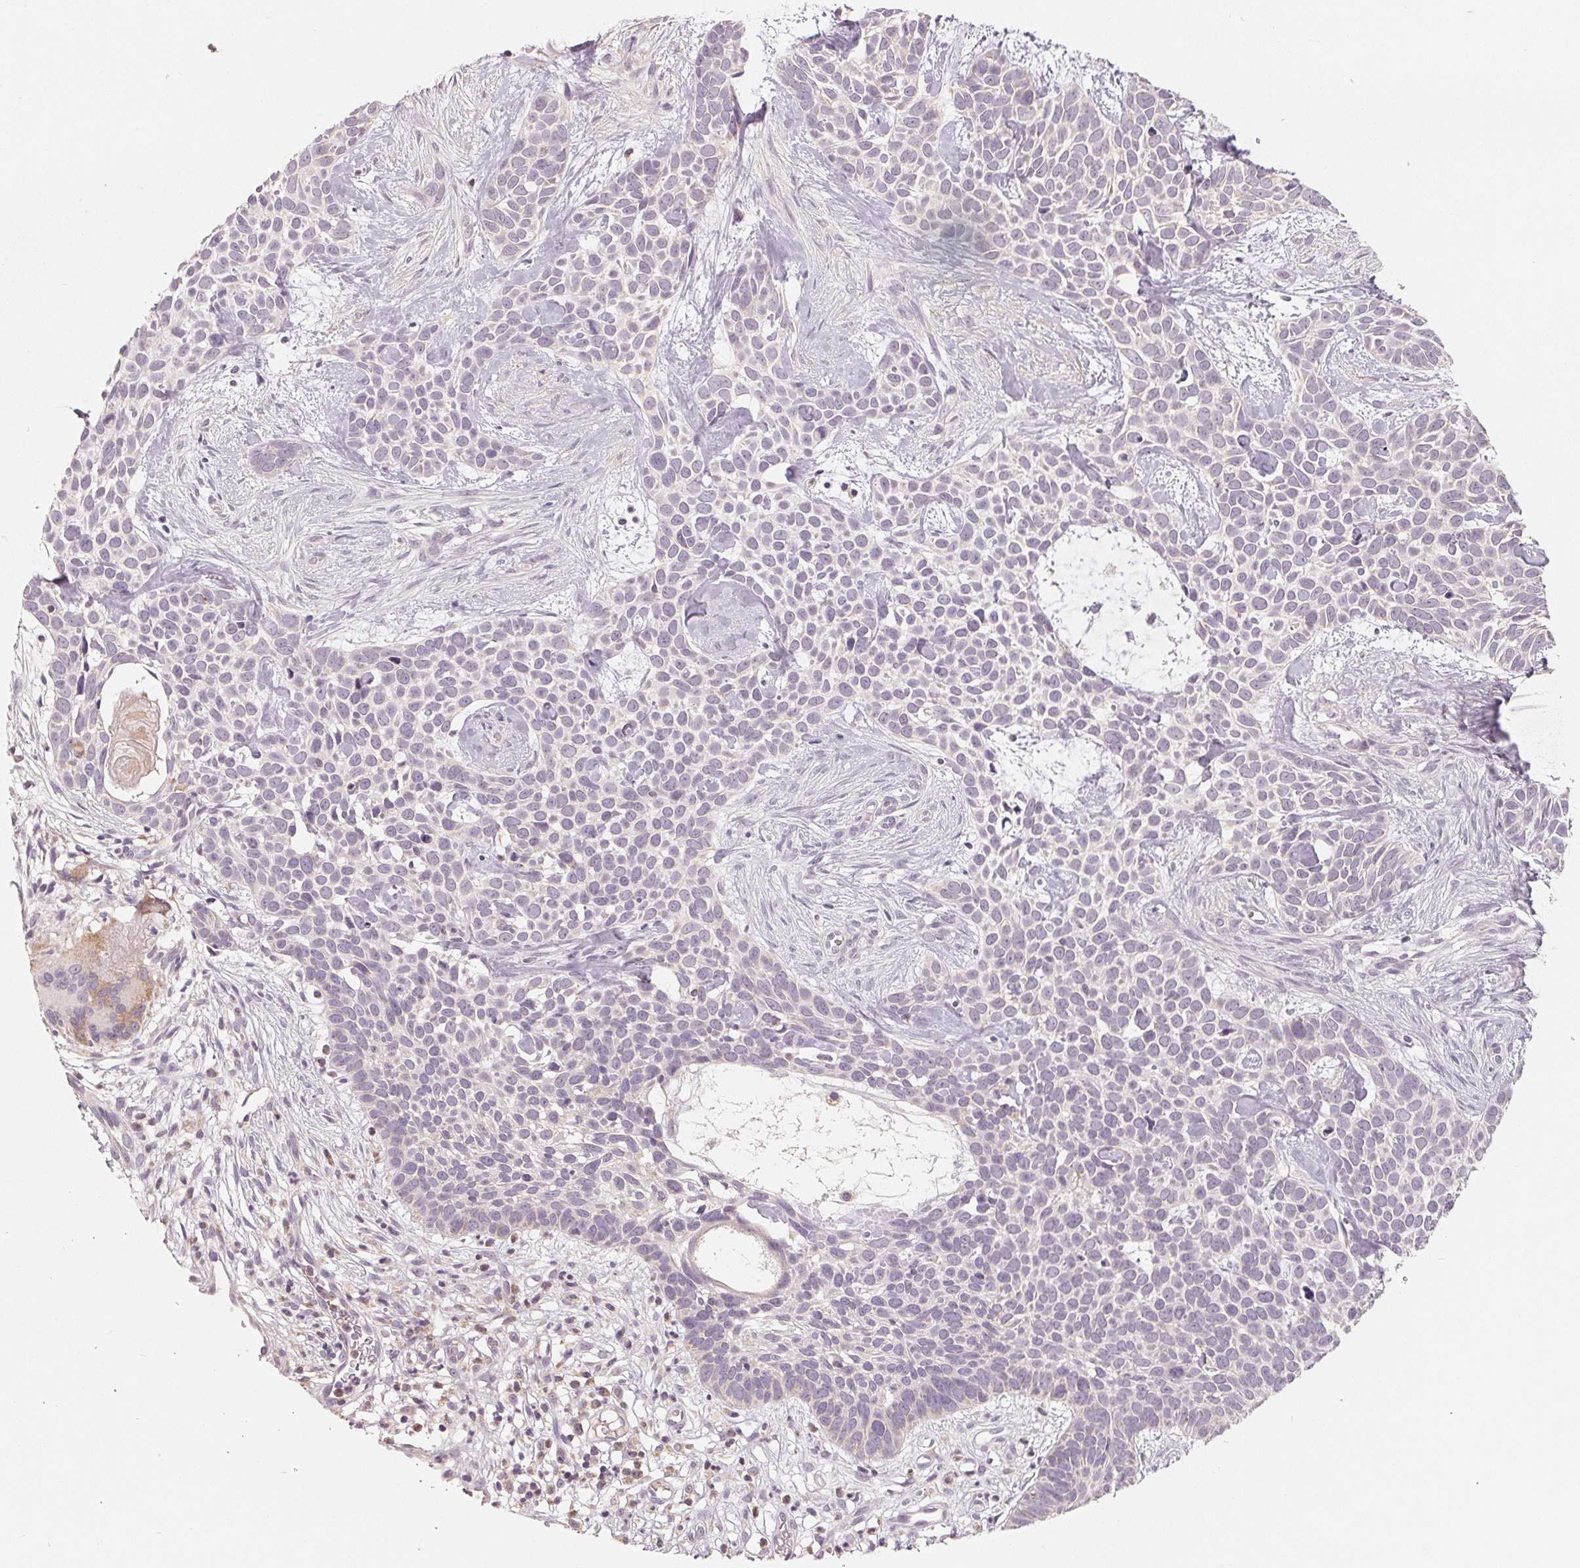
{"staining": {"intensity": "negative", "quantity": "none", "location": "none"}, "tissue": "skin cancer", "cell_type": "Tumor cells", "image_type": "cancer", "snomed": [{"axis": "morphology", "description": "Basal cell carcinoma"}, {"axis": "topography", "description": "Skin"}], "caption": "High magnification brightfield microscopy of basal cell carcinoma (skin) stained with DAB (3,3'-diaminobenzidine) (brown) and counterstained with hematoxylin (blue): tumor cells show no significant expression. The staining is performed using DAB (3,3'-diaminobenzidine) brown chromogen with nuclei counter-stained in using hematoxylin.", "gene": "GHITM", "patient": {"sex": "male", "age": 69}}